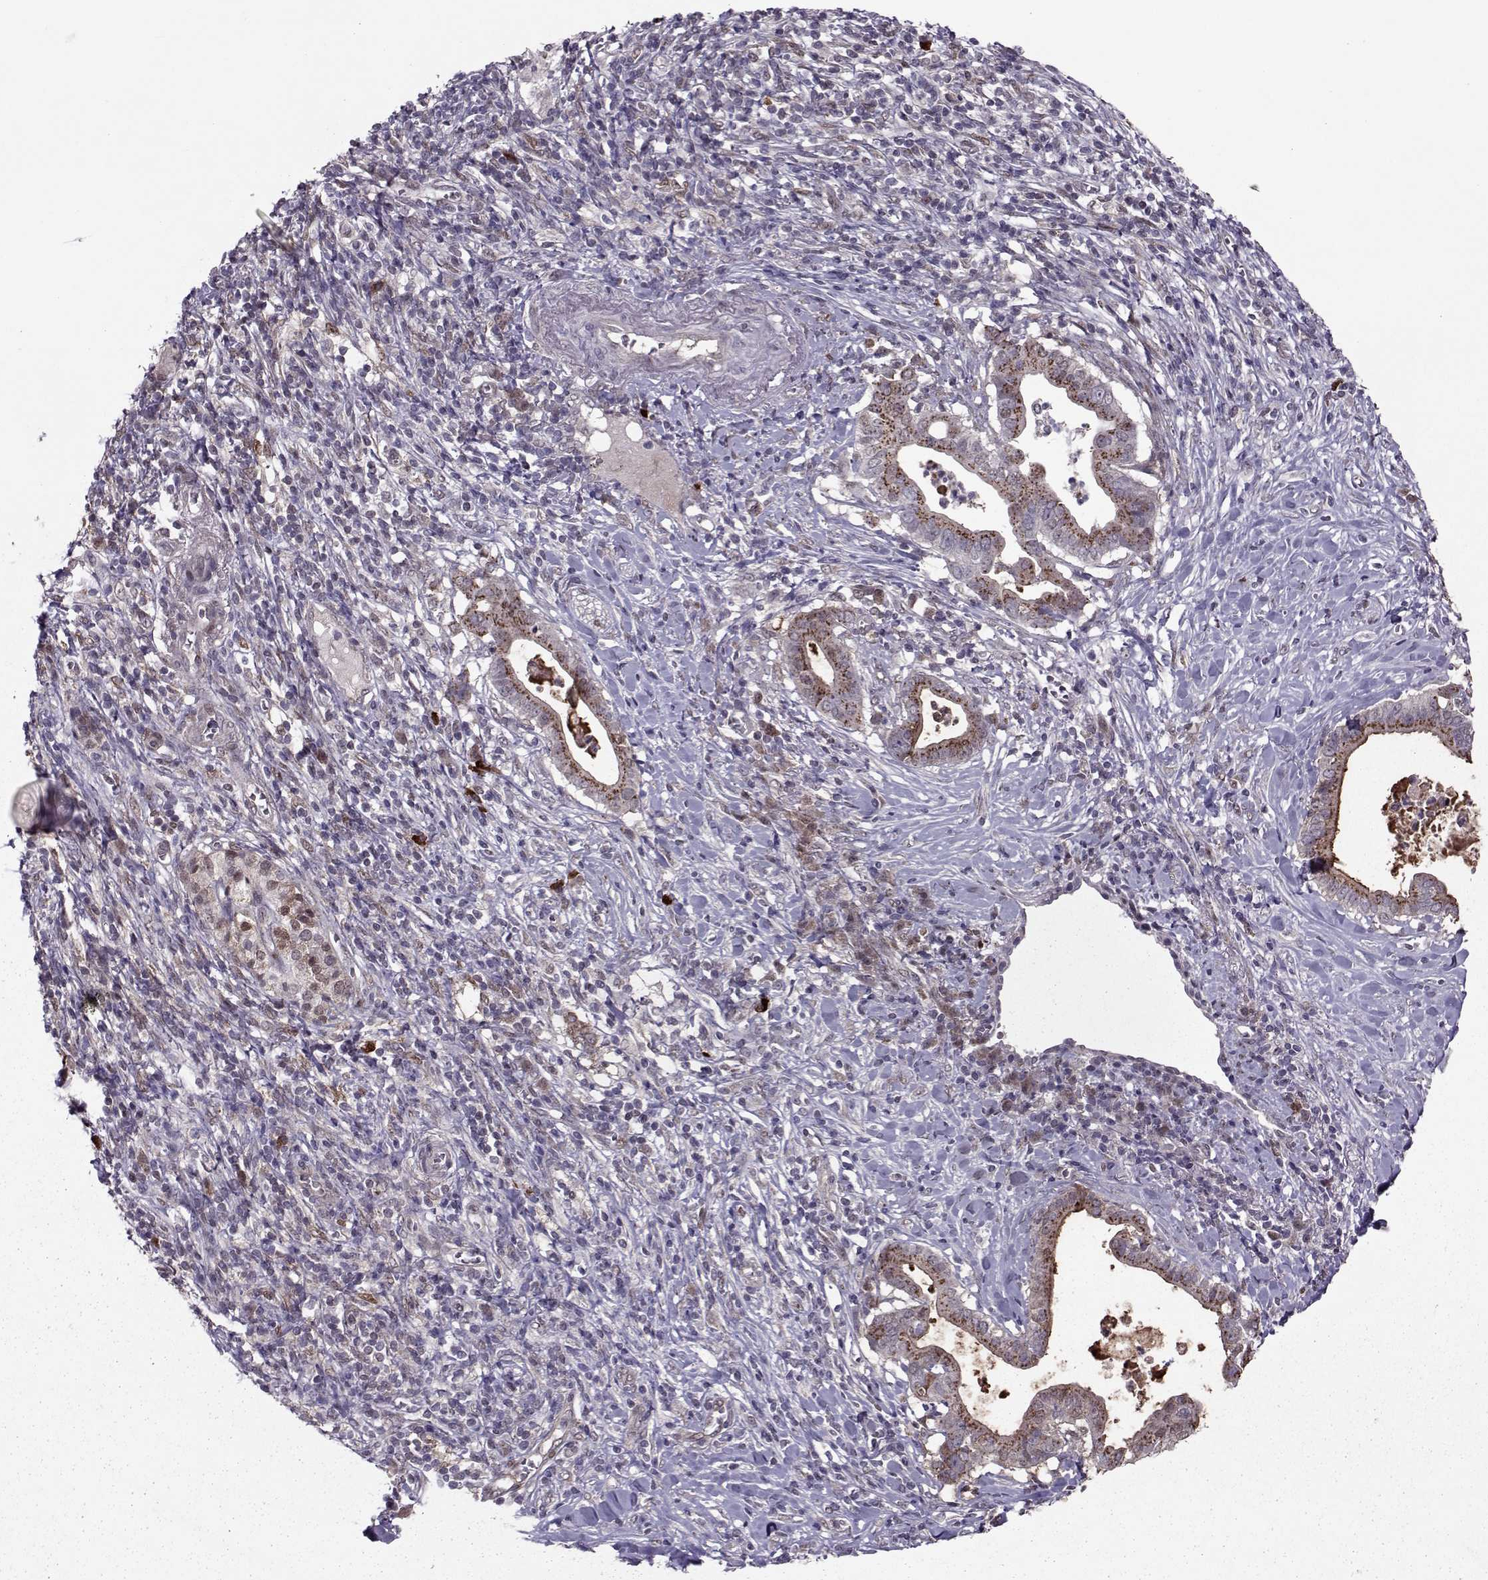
{"staining": {"intensity": "strong", "quantity": "25%-75%", "location": "cytoplasmic/membranous"}, "tissue": "pancreatic cancer", "cell_type": "Tumor cells", "image_type": "cancer", "snomed": [{"axis": "morphology", "description": "Adenocarcinoma, NOS"}, {"axis": "topography", "description": "Pancreas"}], "caption": "Tumor cells show high levels of strong cytoplasmic/membranous positivity in about 25%-75% of cells in pancreatic cancer (adenocarcinoma).", "gene": "CDK4", "patient": {"sex": "male", "age": 61}}